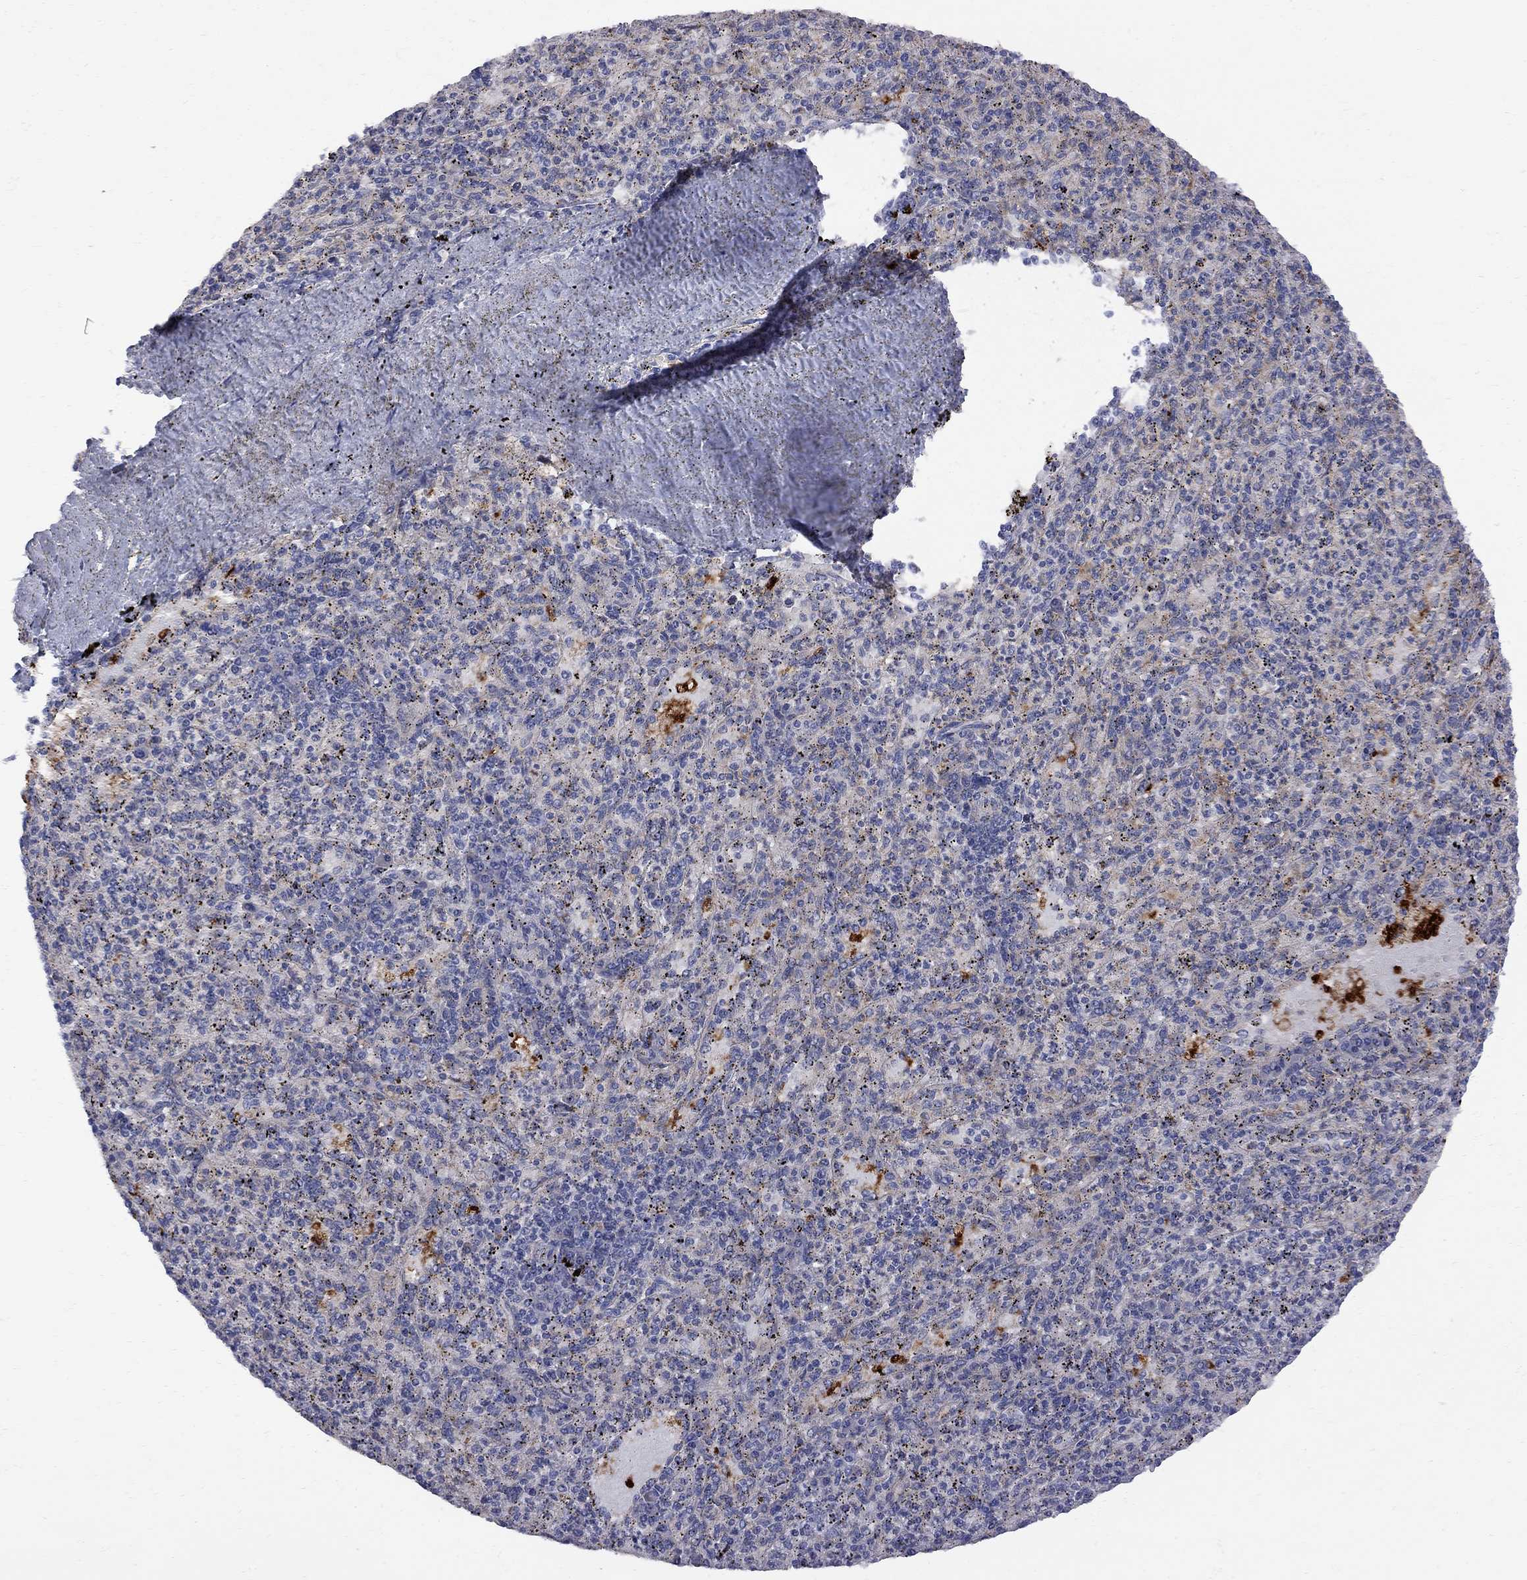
{"staining": {"intensity": "strong", "quantity": "<25%", "location": "cytoplasmic/membranous"}, "tissue": "spleen", "cell_type": "Cells in red pulp", "image_type": "normal", "snomed": [{"axis": "morphology", "description": "Normal tissue, NOS"}, {"axis": "topography", "description": "Spleen"}], "caption": "Spleen was stained to show a protein in brown. There is medium levels of strong cytoplasmic/membranous expression in approximately <25% of cells in red pulp. (IHC, brightfield microscopy, high magnification).", "gene": "MTHFR", "patient": {"sex": "male", "age": 60}}